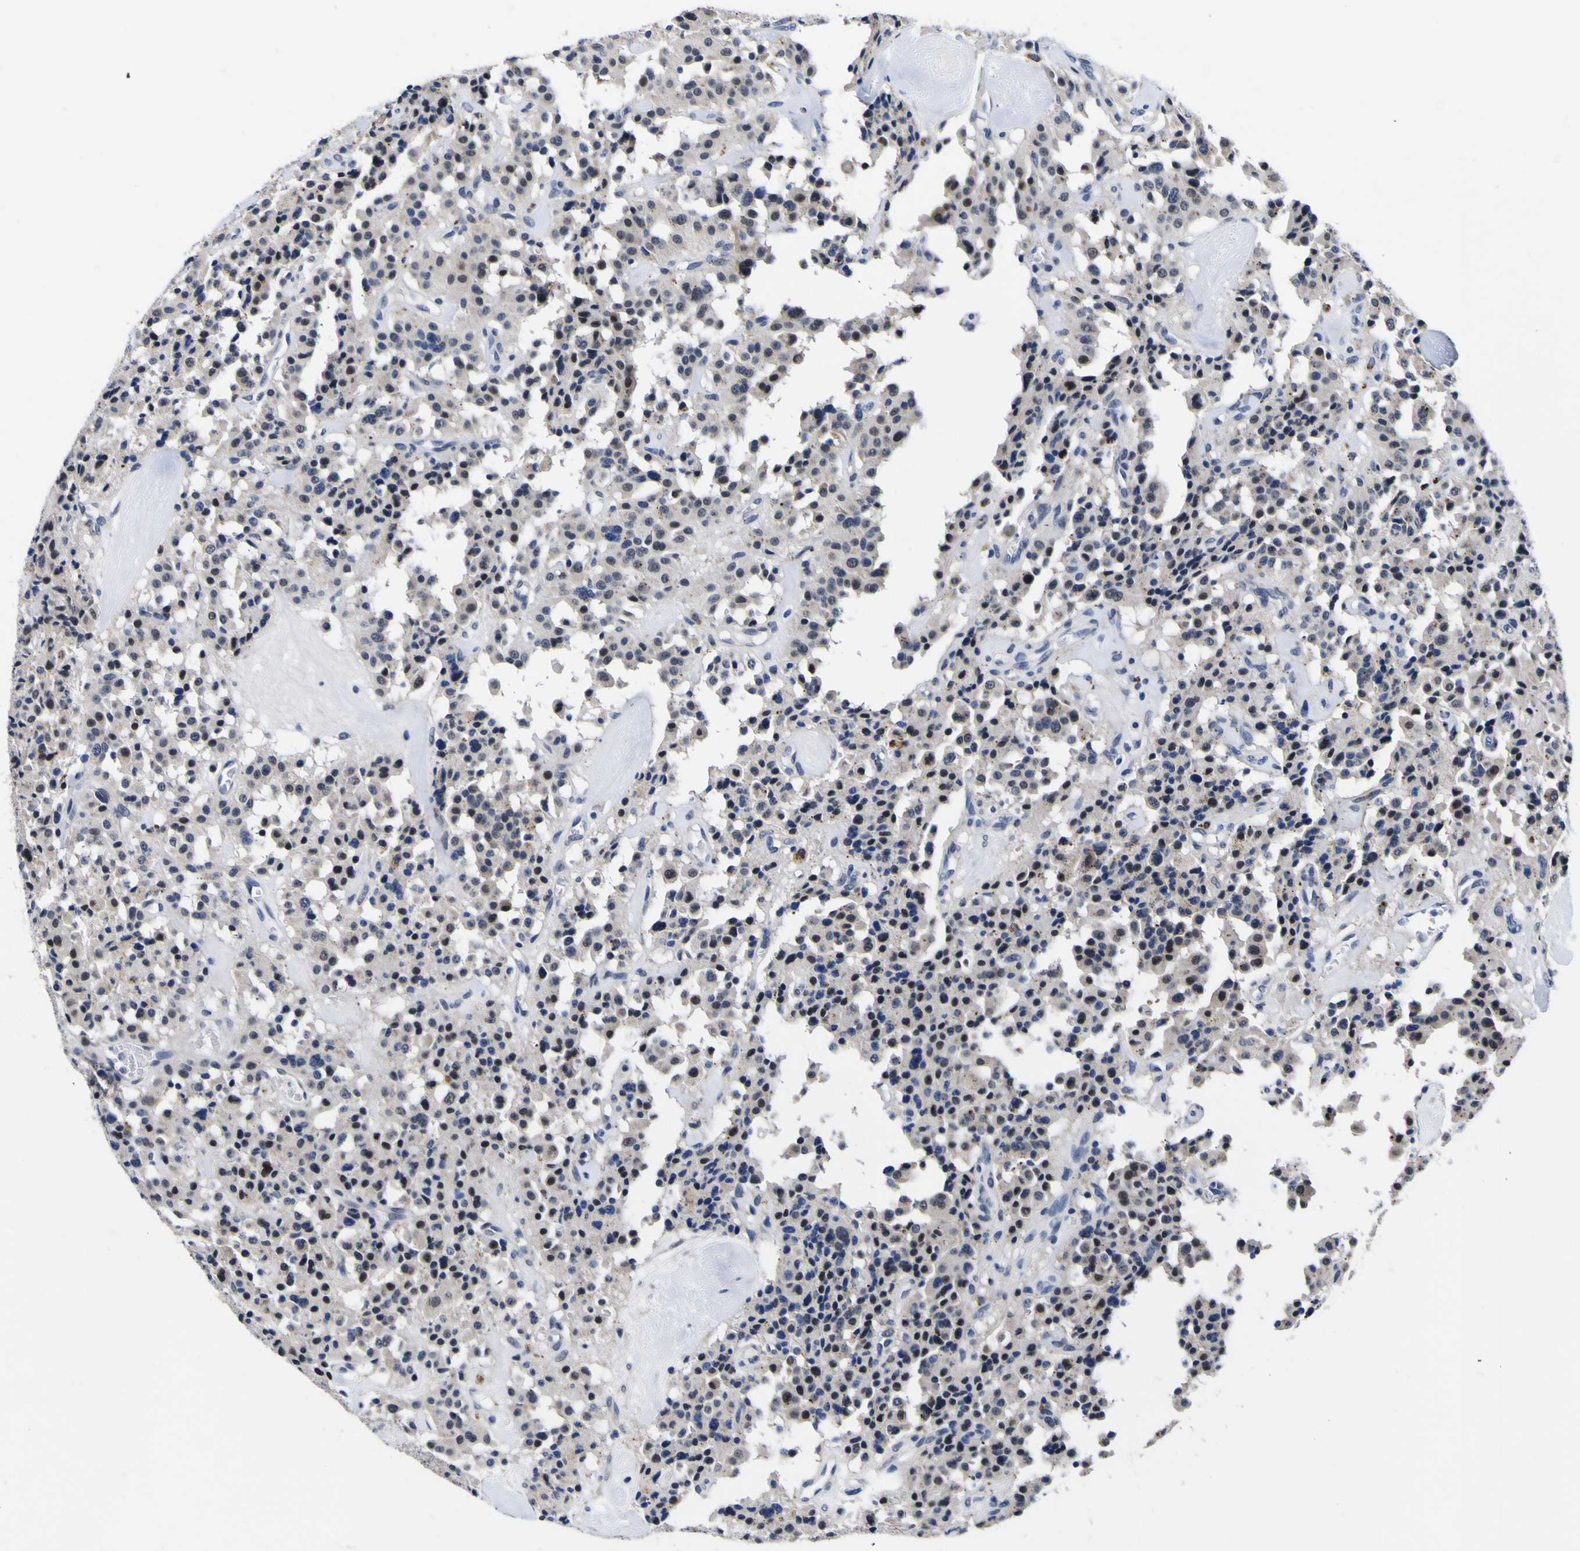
{"staining": {"intensity": "moderate", "quantity": "25%-75%", "location": "nuclear"}, "tissue": "carcinoid", "cell_type": "Tumor cells", "image_type": "cancer", "snomed": [{"axis": "morphology", "description": "Carcinoid, malignant, NOS"}, {"axis": "topography", "description": "Lung"}], "caption": "Immunohistochemistry (IHC) (DAB (3,3'-diaminobenzidine)) staining of carcinoid (malignant) reveals moderate nuclear protein positivity in approximately 25%-75% of tumor cells.", "gene": "IGFLR1", "patient": {"sex": "male", "age": 30}}